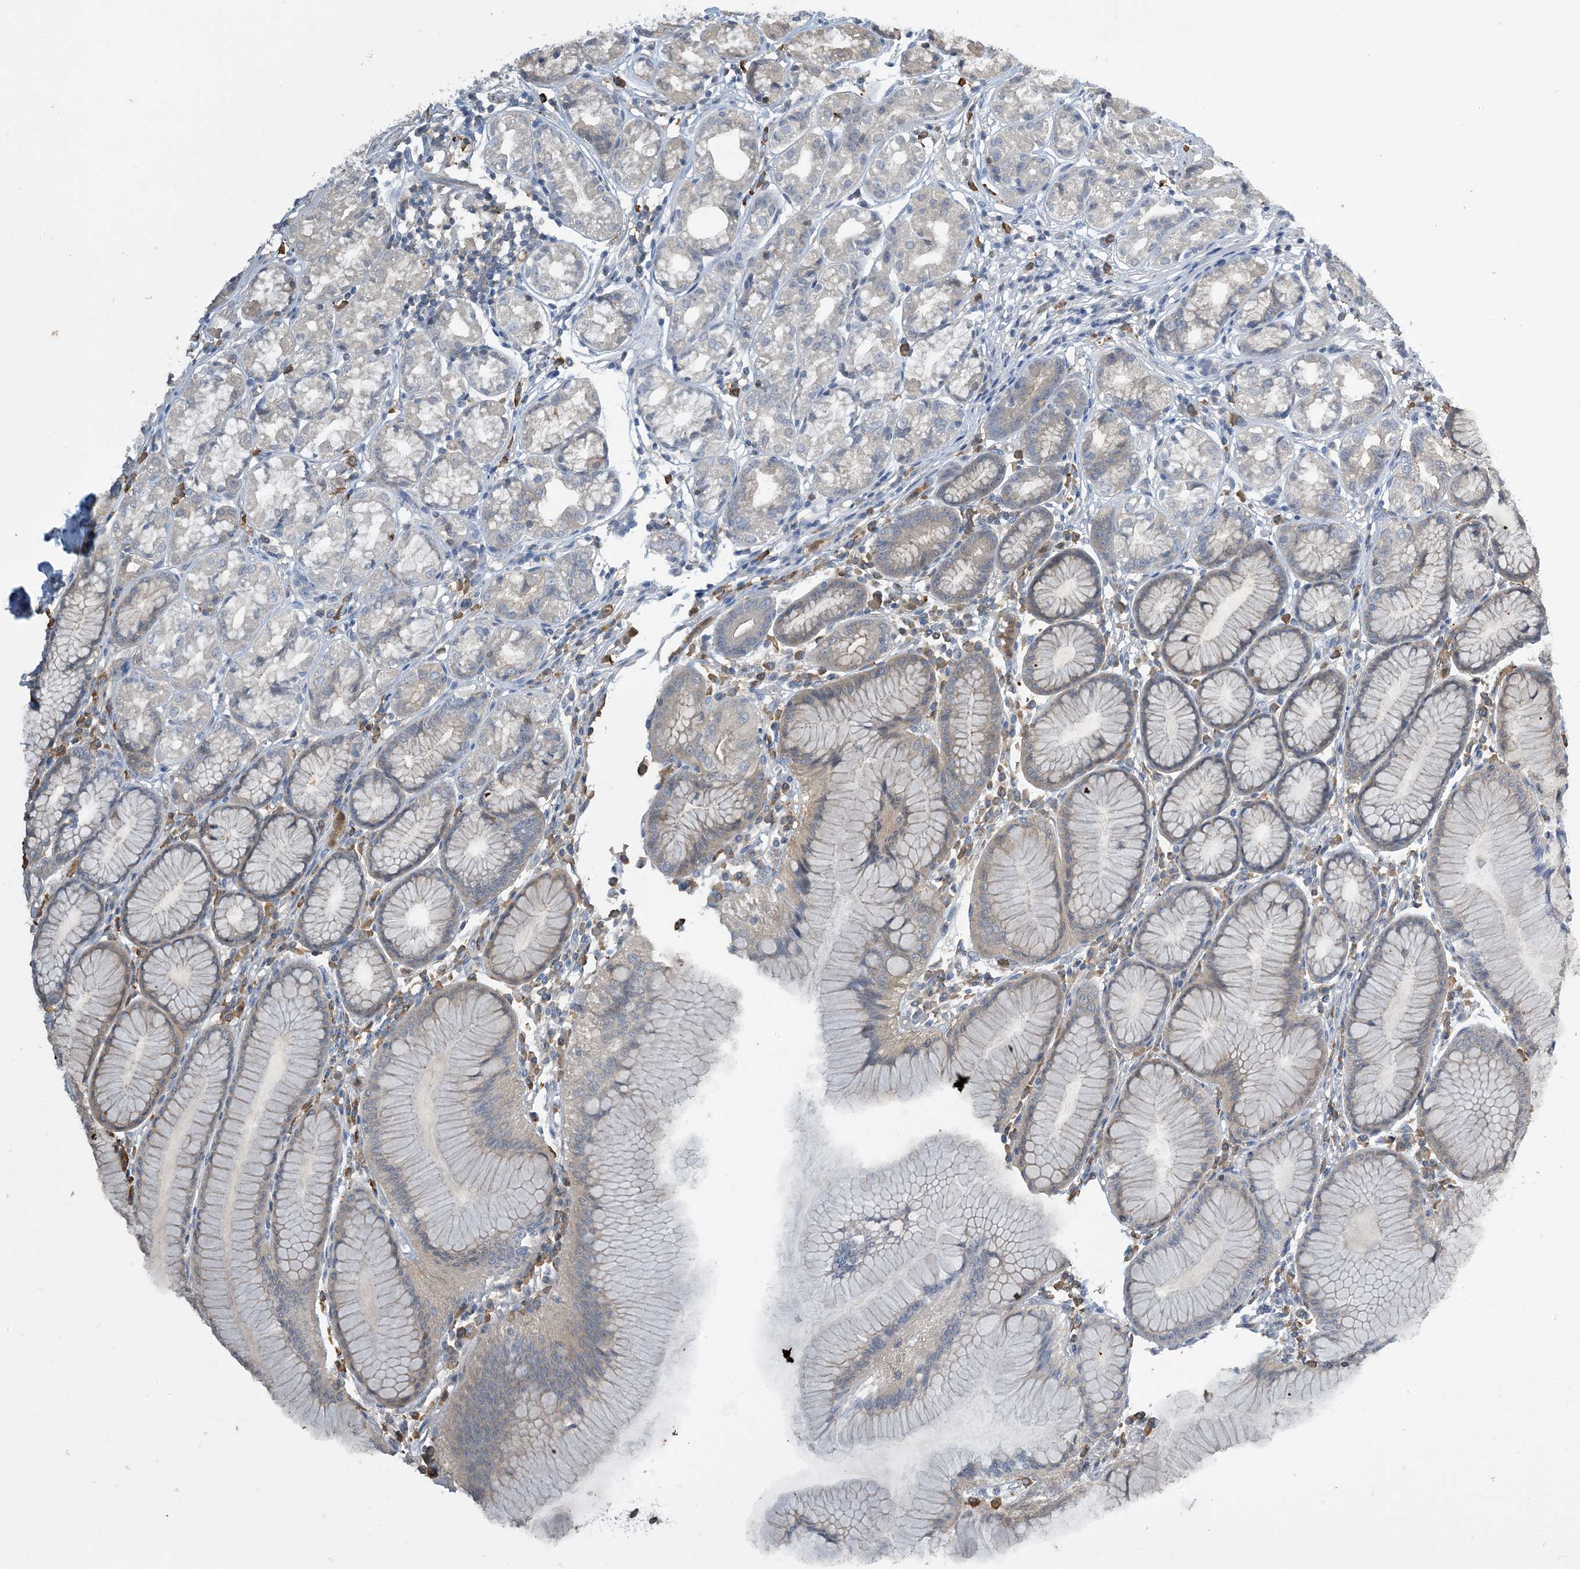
{"staining": {"intensity": "weak", "quantity": "25%-75%", "location": "cytoplasmic/membranous"}, "tissue": "stomach", "cell_type": "Glandular cells", "image_type": "normal", "snomed": [{"axis": "morphology", "description": "Normal tissue, NOS"}, {"axis": "topography", "description": "Stomach"}], "caption": "Human stomach stained for a protein (brown) reveals weak cytoplasmic/membranous positive positivity in about 25%-75% of glandular cells.", "gene": "TMSB4X", "patient": {"sex": "female", "age": 57}}